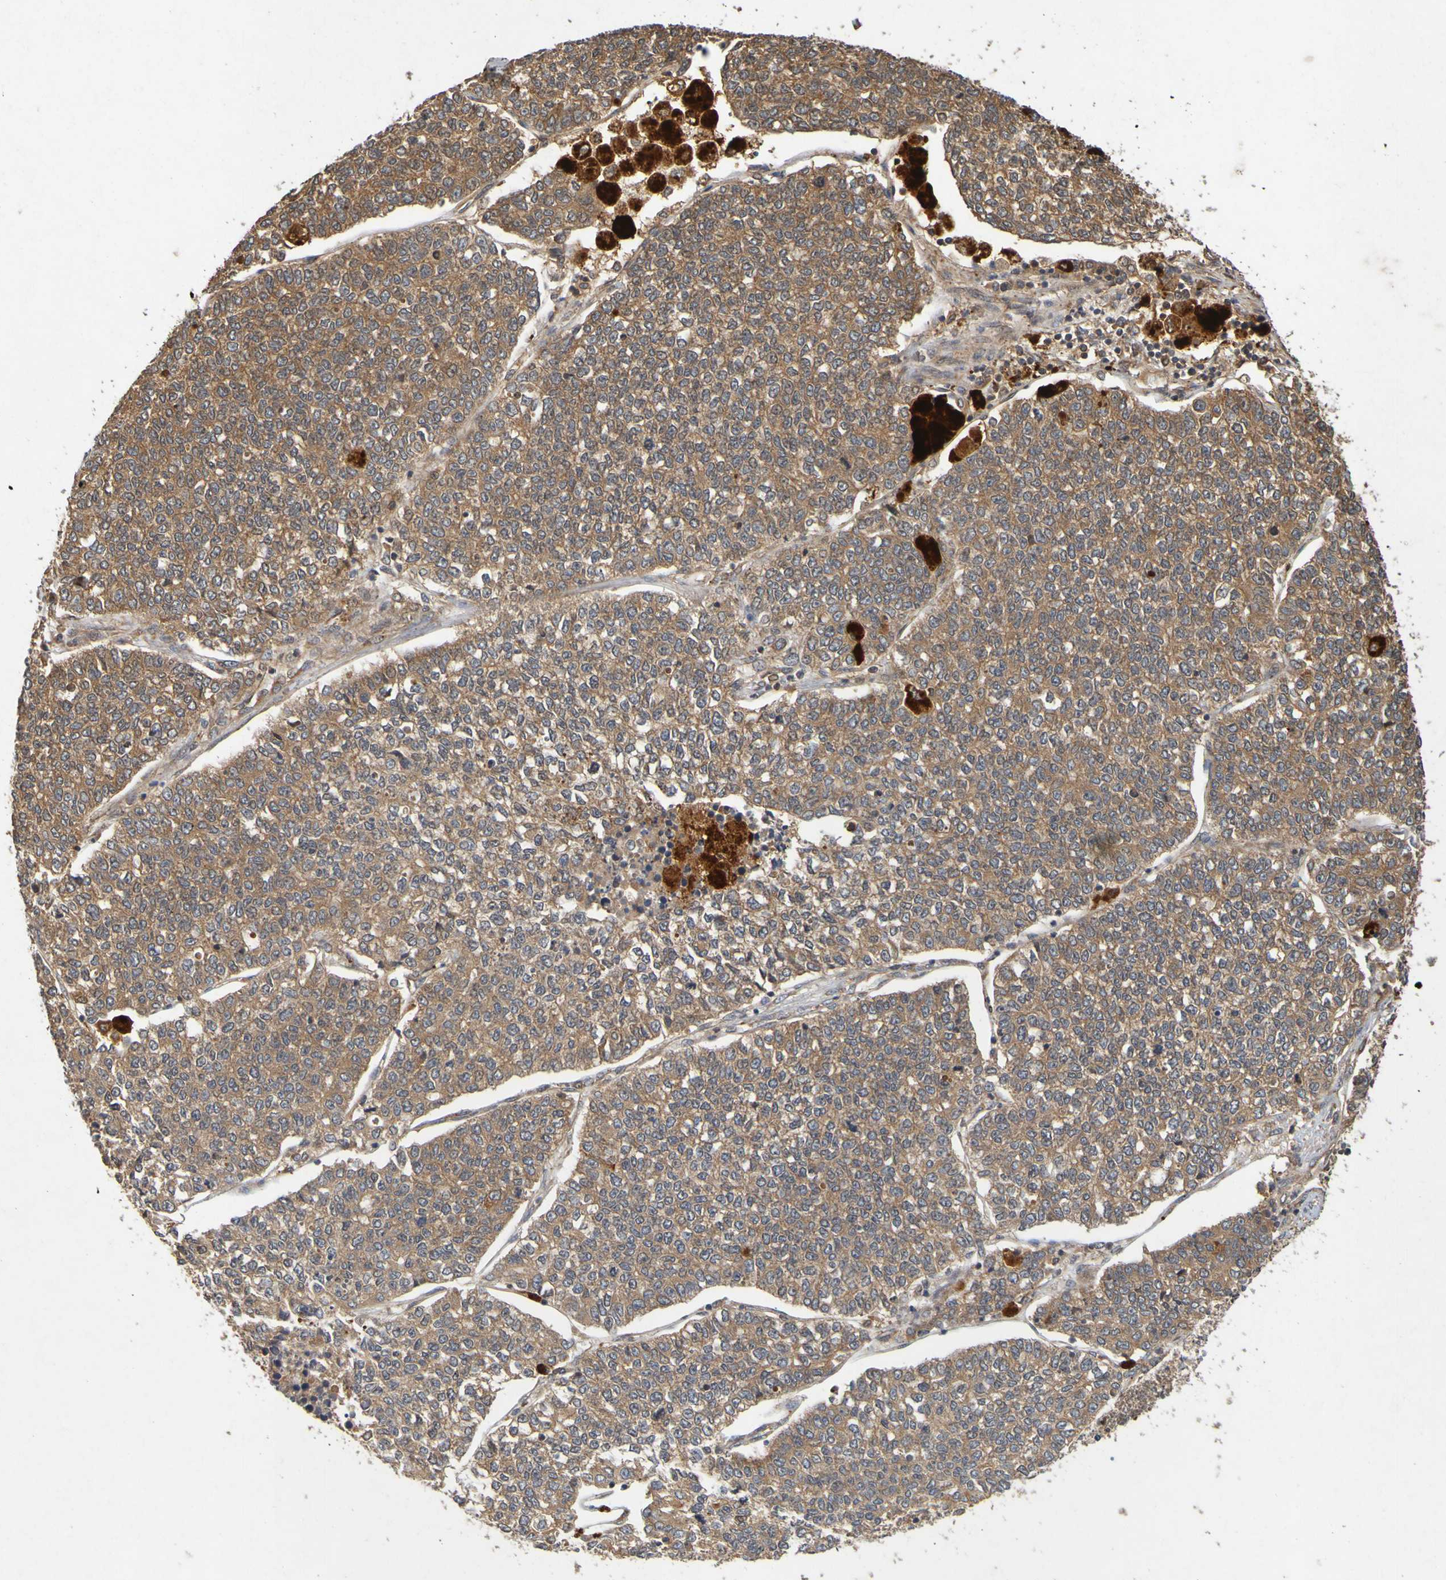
{"staining": {"intensity": "moderate", "quantity": ">75%", "location": "cytoplasmic/membranous"}, "tissue": "lung cancer", "cell_type": "Tumor cells", "image_type": "cancer", "snomed": [{"axis": "morphology", "description": "Adenocarcinoma, NOS"}, {"axis": "topography", "description": "Lung"}], "caption": "This photomicrograph shows adenocarcinoma (lung) stained with immunohistochemistry (IHC) to label a protein in brown. The cytoplasmic/membranous of tumor cells show moderate positivity for the protein. Nuclei are counter-stained blue.", "gene": "OCRL", "patient": {"sex": "male", "age": 49}}